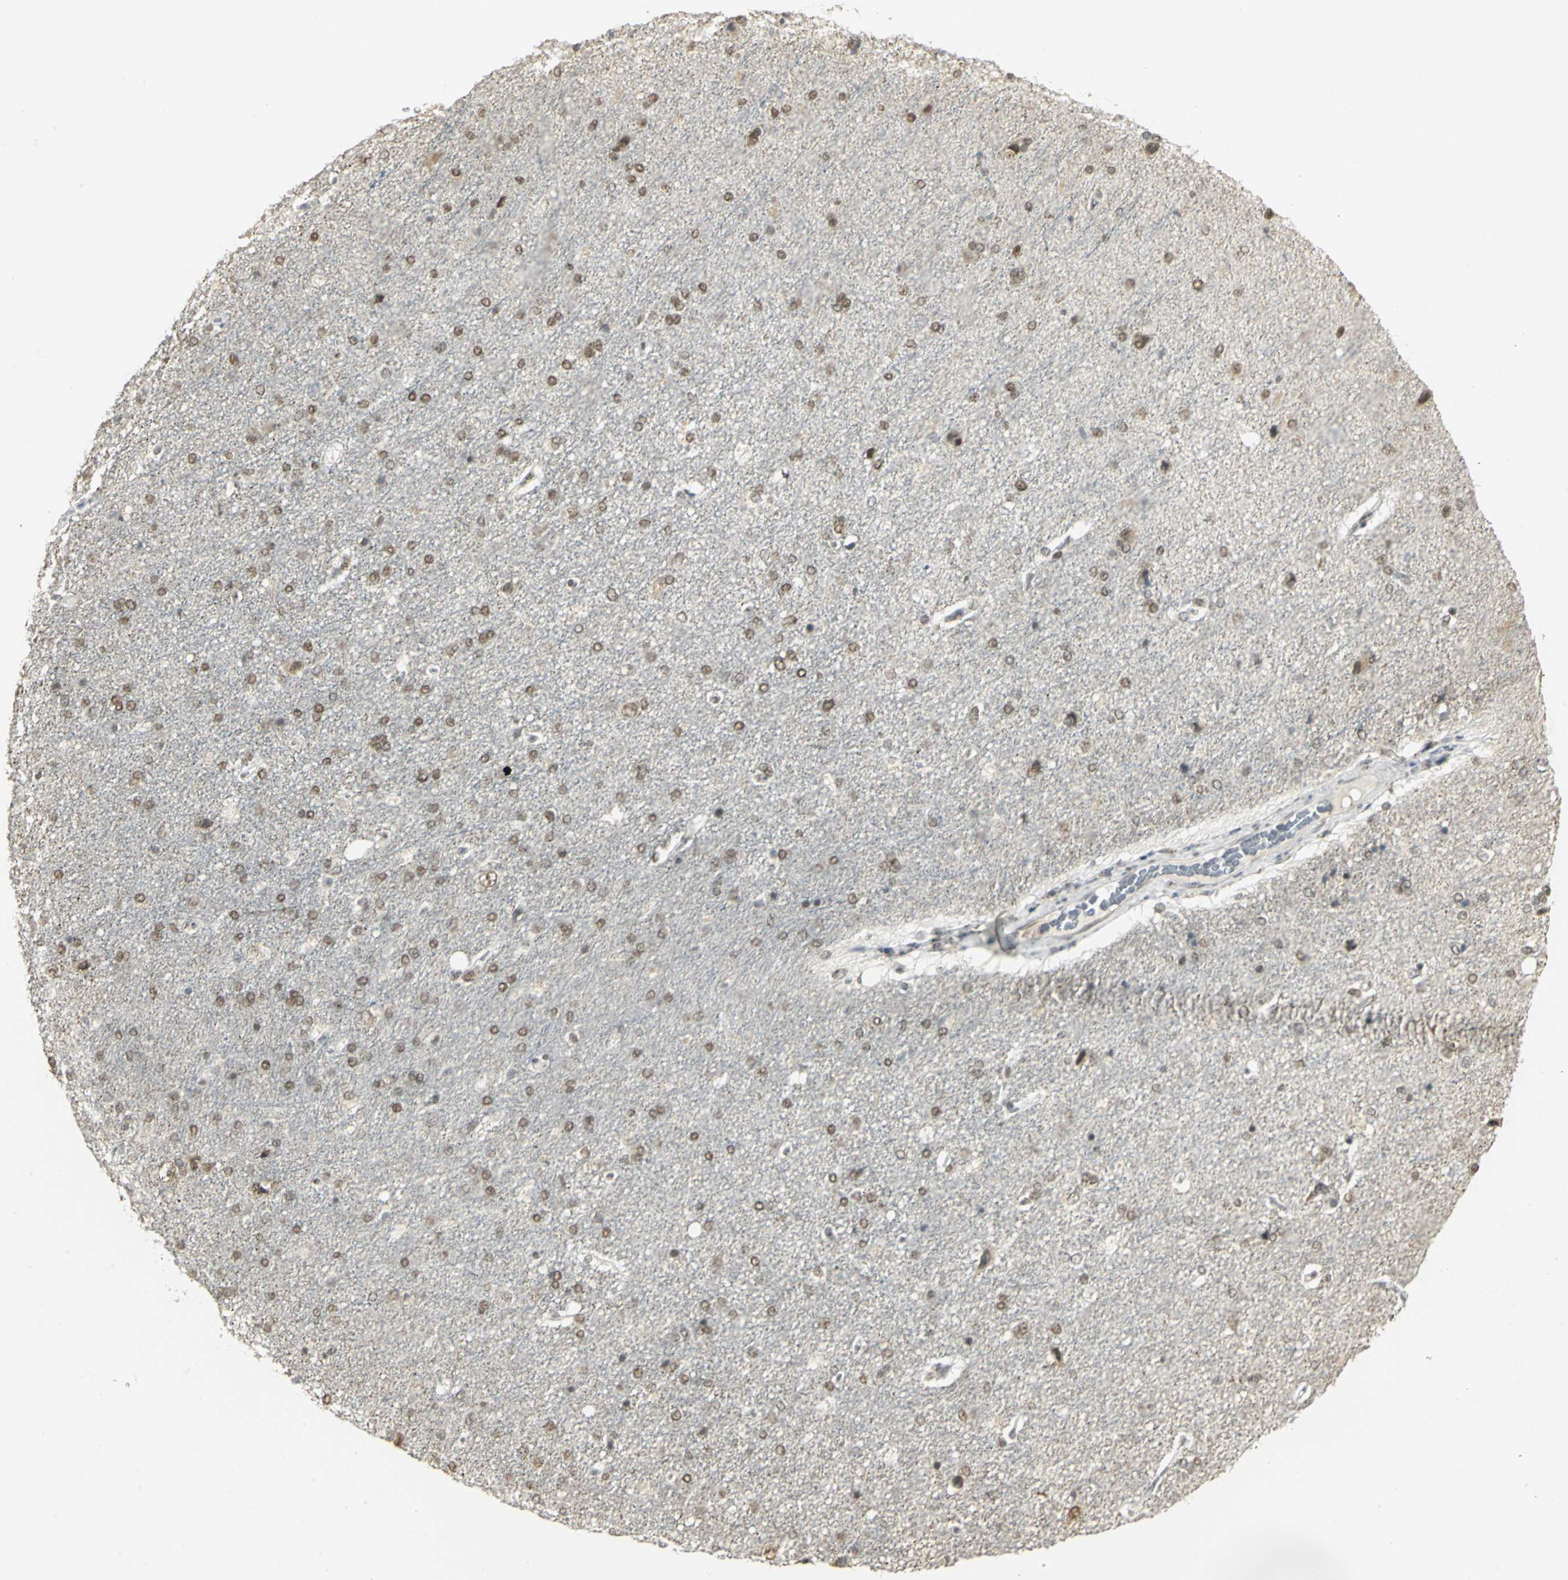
{"staining": {"intensity": "negative", "quantity": "none", "location": "none"}, "tissue": "cerebral cortex", "cell_type": "Endothelial cells", "image_type": "normal", "snomed": [{"axis": "morphology", "description": "Normal tissue, NOS"}, {"axis": "topography", "description": "Cerebral cortex"}], "caption": "Photomicrograph shows no protein positivity in endothelial cells of unremarkable cerebral cortex.", "gene": "CBX3", "patient": {"sex": "male", "age": 62}}